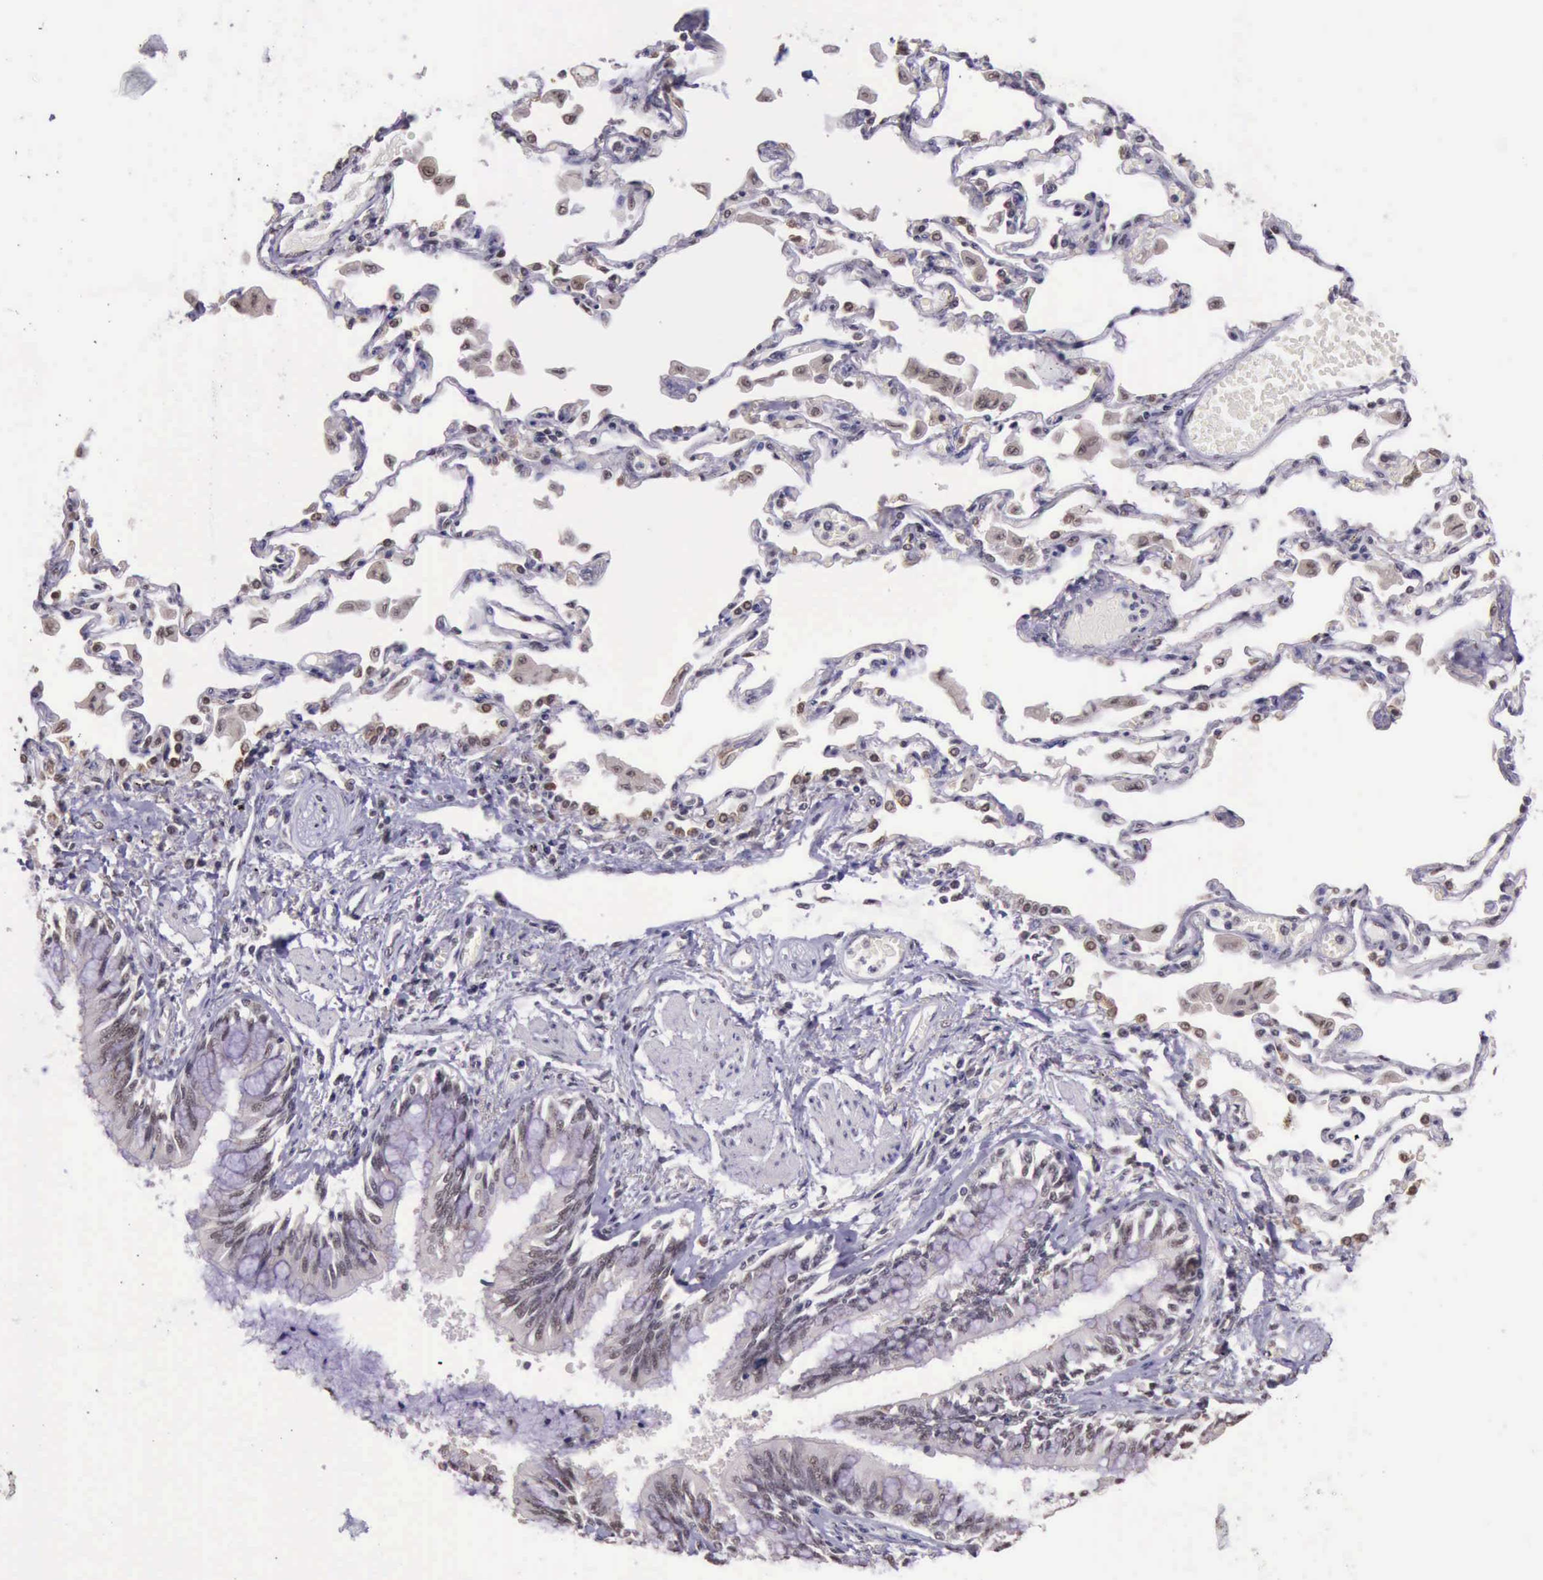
{"staining": {"intensity": "moderate", "quantity": ">75%", "location": "nuclear"}, "tissue": "adipose tissue", "cell_type": "Adipocytes", "image_type": "normal", "snomed": [{"axis": "morphology", "description": "Normal tissue, NOS"}, {"axis": "morphology", "description": "Adenocarcinoma, NOS"}, {"axis": "topography", "description": "Cartilage tissue"}, {"axis": "topography", "description": "Lung"}], "caption": "IHC histopathology image of unremarkable adipose tissue stained for a protein (brown), which demonstrates medium levels of moderate nuclear expression in approximately >75% of adipocytes.", "gene": "PRPF39", "patient": {"sex": "female", "age": 67}}